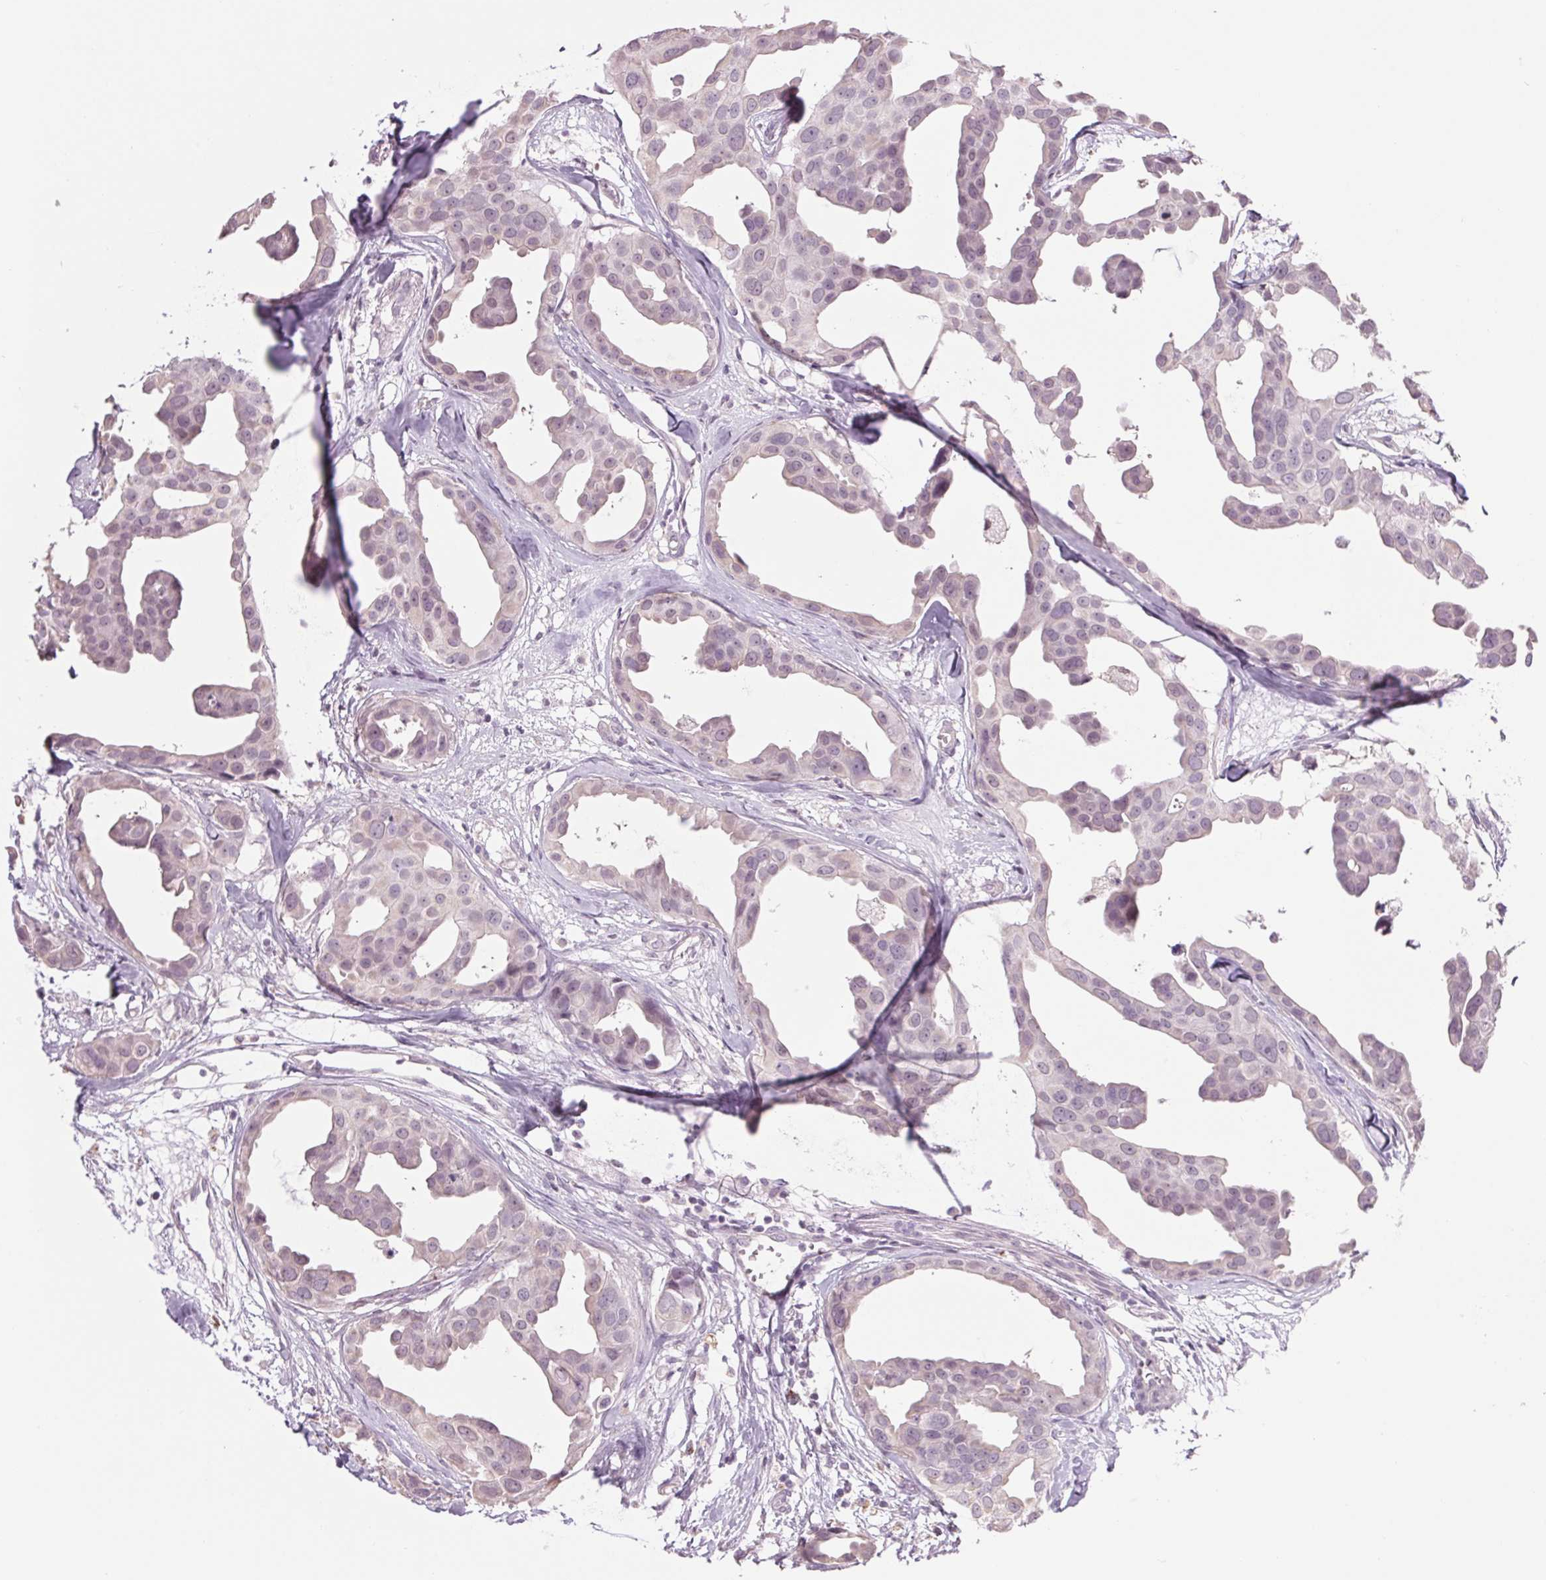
{"staining": {"intensity": "weak", "quantity": "<25%", "location": "nuclear"}, "tissue": "breast cancer", "cell_type": "Tumor cells", "image_type": "cancer", "snomed": [{"axis": "morphology", "description": "Duct carcinoma"}, {"axis": "topography", "description": "Breast"}], "caption": "Human breast intraductal carcinoma stained for a protein using IHC shows no expression in tumor cells.", "gene": "MPO", "patient": {"sex": "female", "age": 38}}